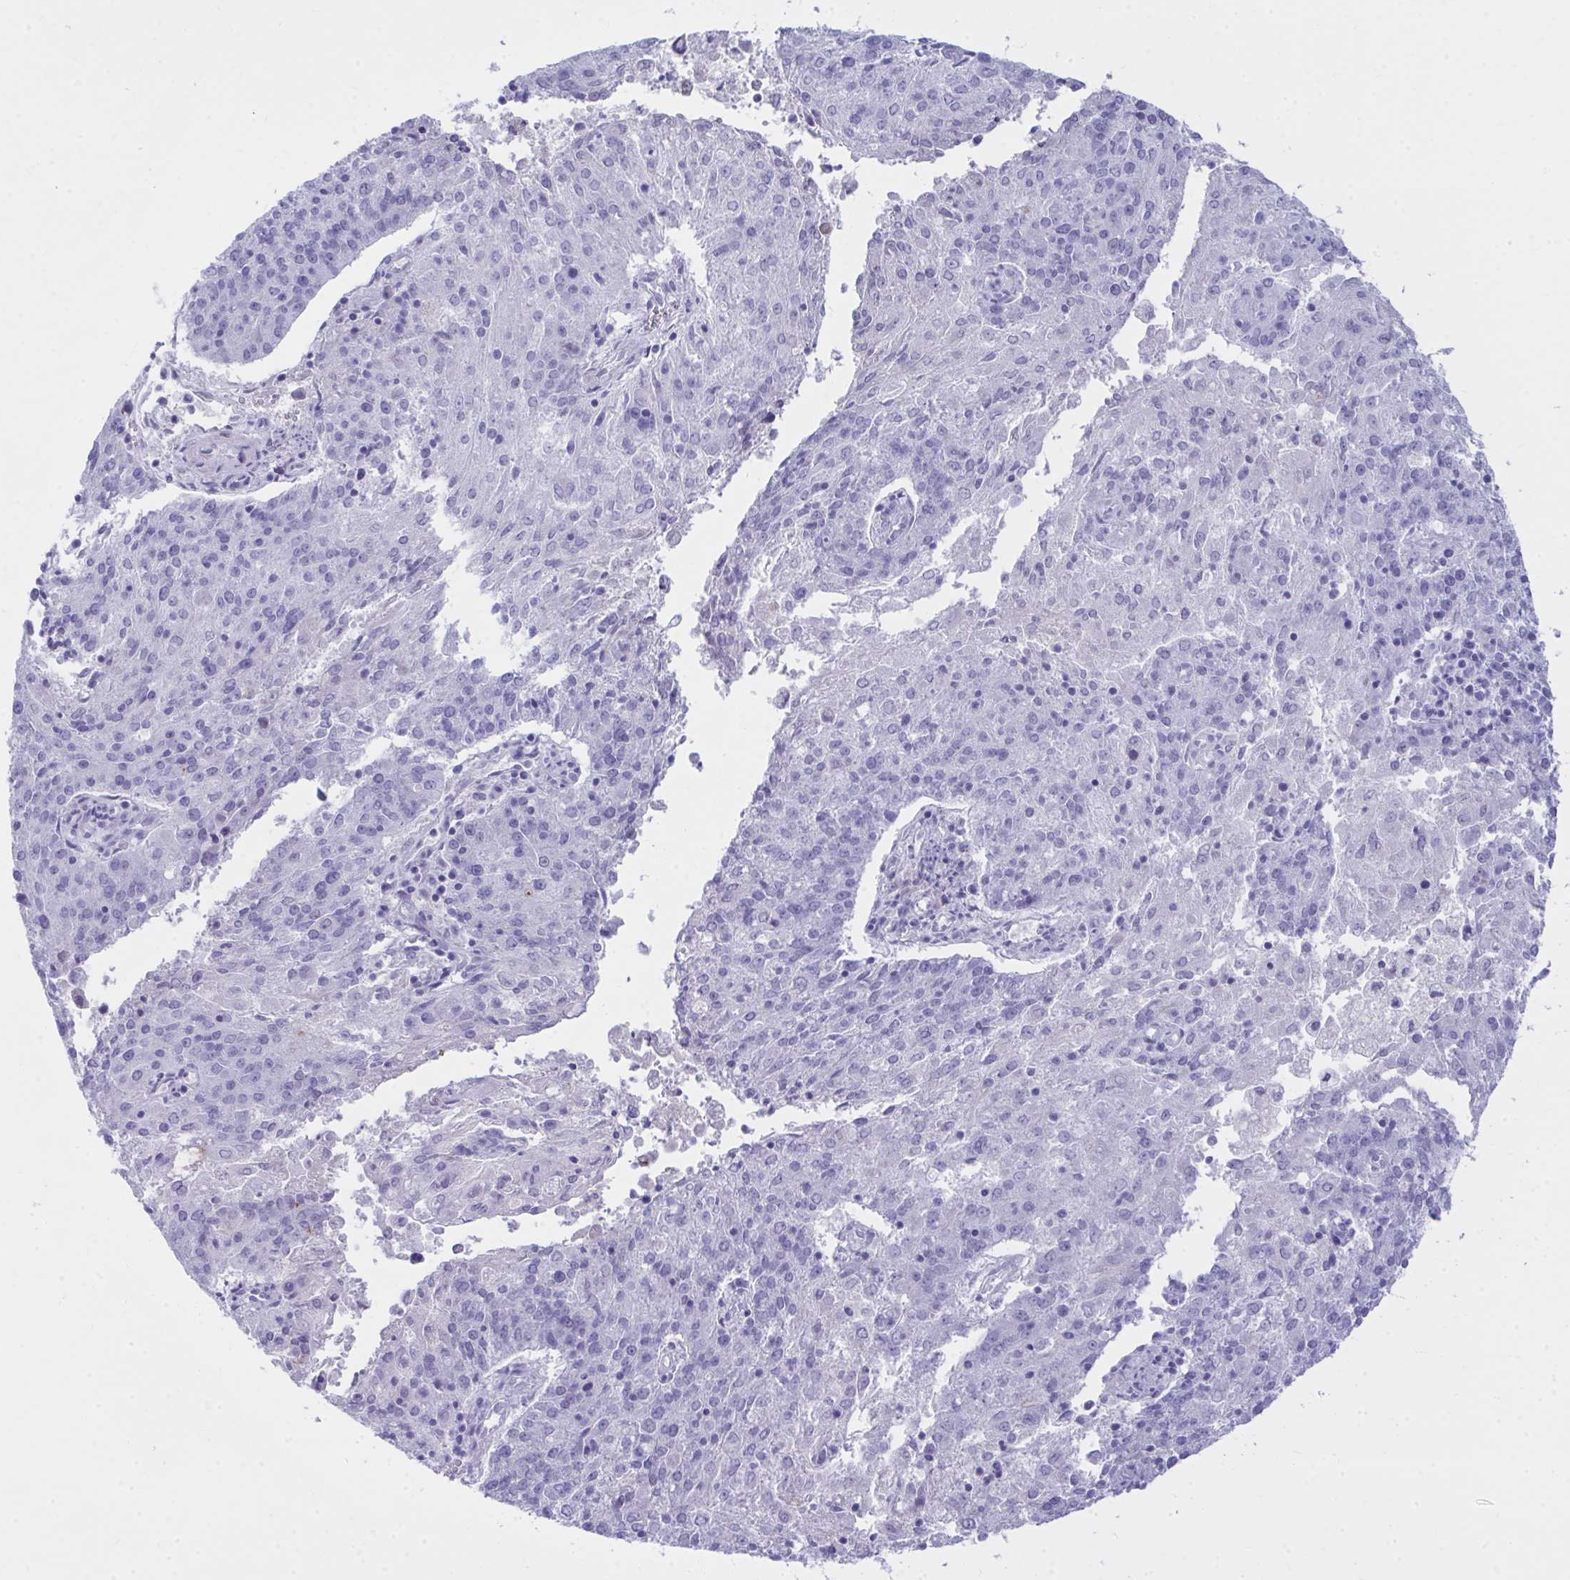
{"staining": {"intensity": "moderate", "quantity": "<25%", "location": "cytoplasmic/membranous"}, "tissue": "endometrial cancer", "cell_type": "Tumor cells", "image_type": "cancer", "snomed": [{"axis": "morphology", "description": "Adenocarcinoma, NOS"}, {"axis": "topography", "description": "Endometrium"}], "caption": "Immunohistochemistry (IHC) photomicrograph of neoplastic tissue: endometrial cancer stained using immunohistochemistry (IHC) reveals low levels of moderate protein expression localized specifically in the cytoplasmic/membranous of tumor cells, appearing as a cytoplasmic/membranous brown color.", "gene": "OR5F1", "patient": {"sex": "female", "age": 82}}